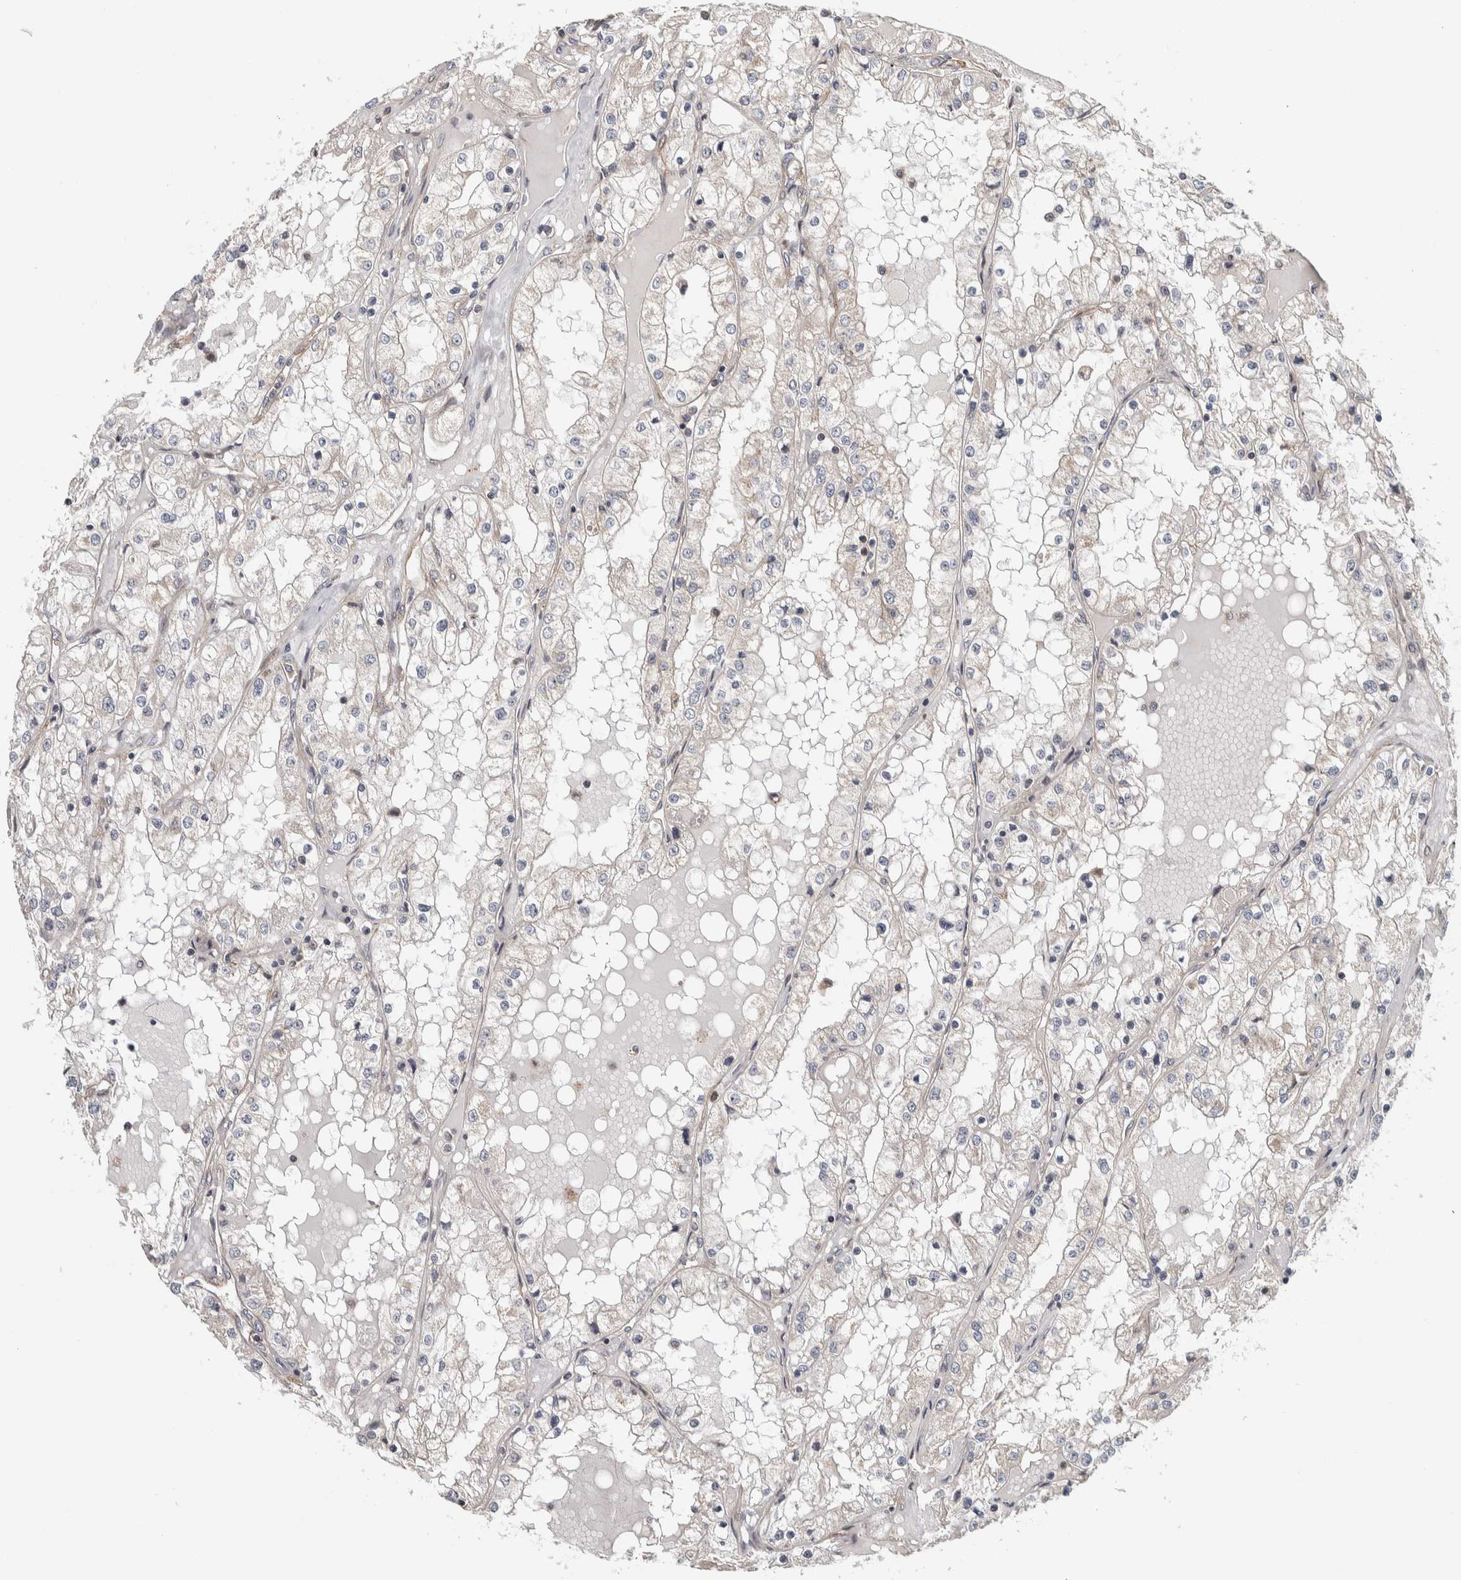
{"staining": {"intensity": "negative", "quantity": "none", "location": "none"}, "tissue": "renal cancer", "cell_type": "Tumor cells", "image_type": "cancer", "snomed": [{"axis": "morphology", "description": "Adenocarcinoma, NOS"}, {"axis": "topography", "description": "Kidney"}], "caption": "High power microscopy histopathology image of an IHC image of renal adenocarcinoma, revealing no significant expression in tumor cells.", "gene": "CHMP4C", "patient": {"sex": "male", "age": 68}}